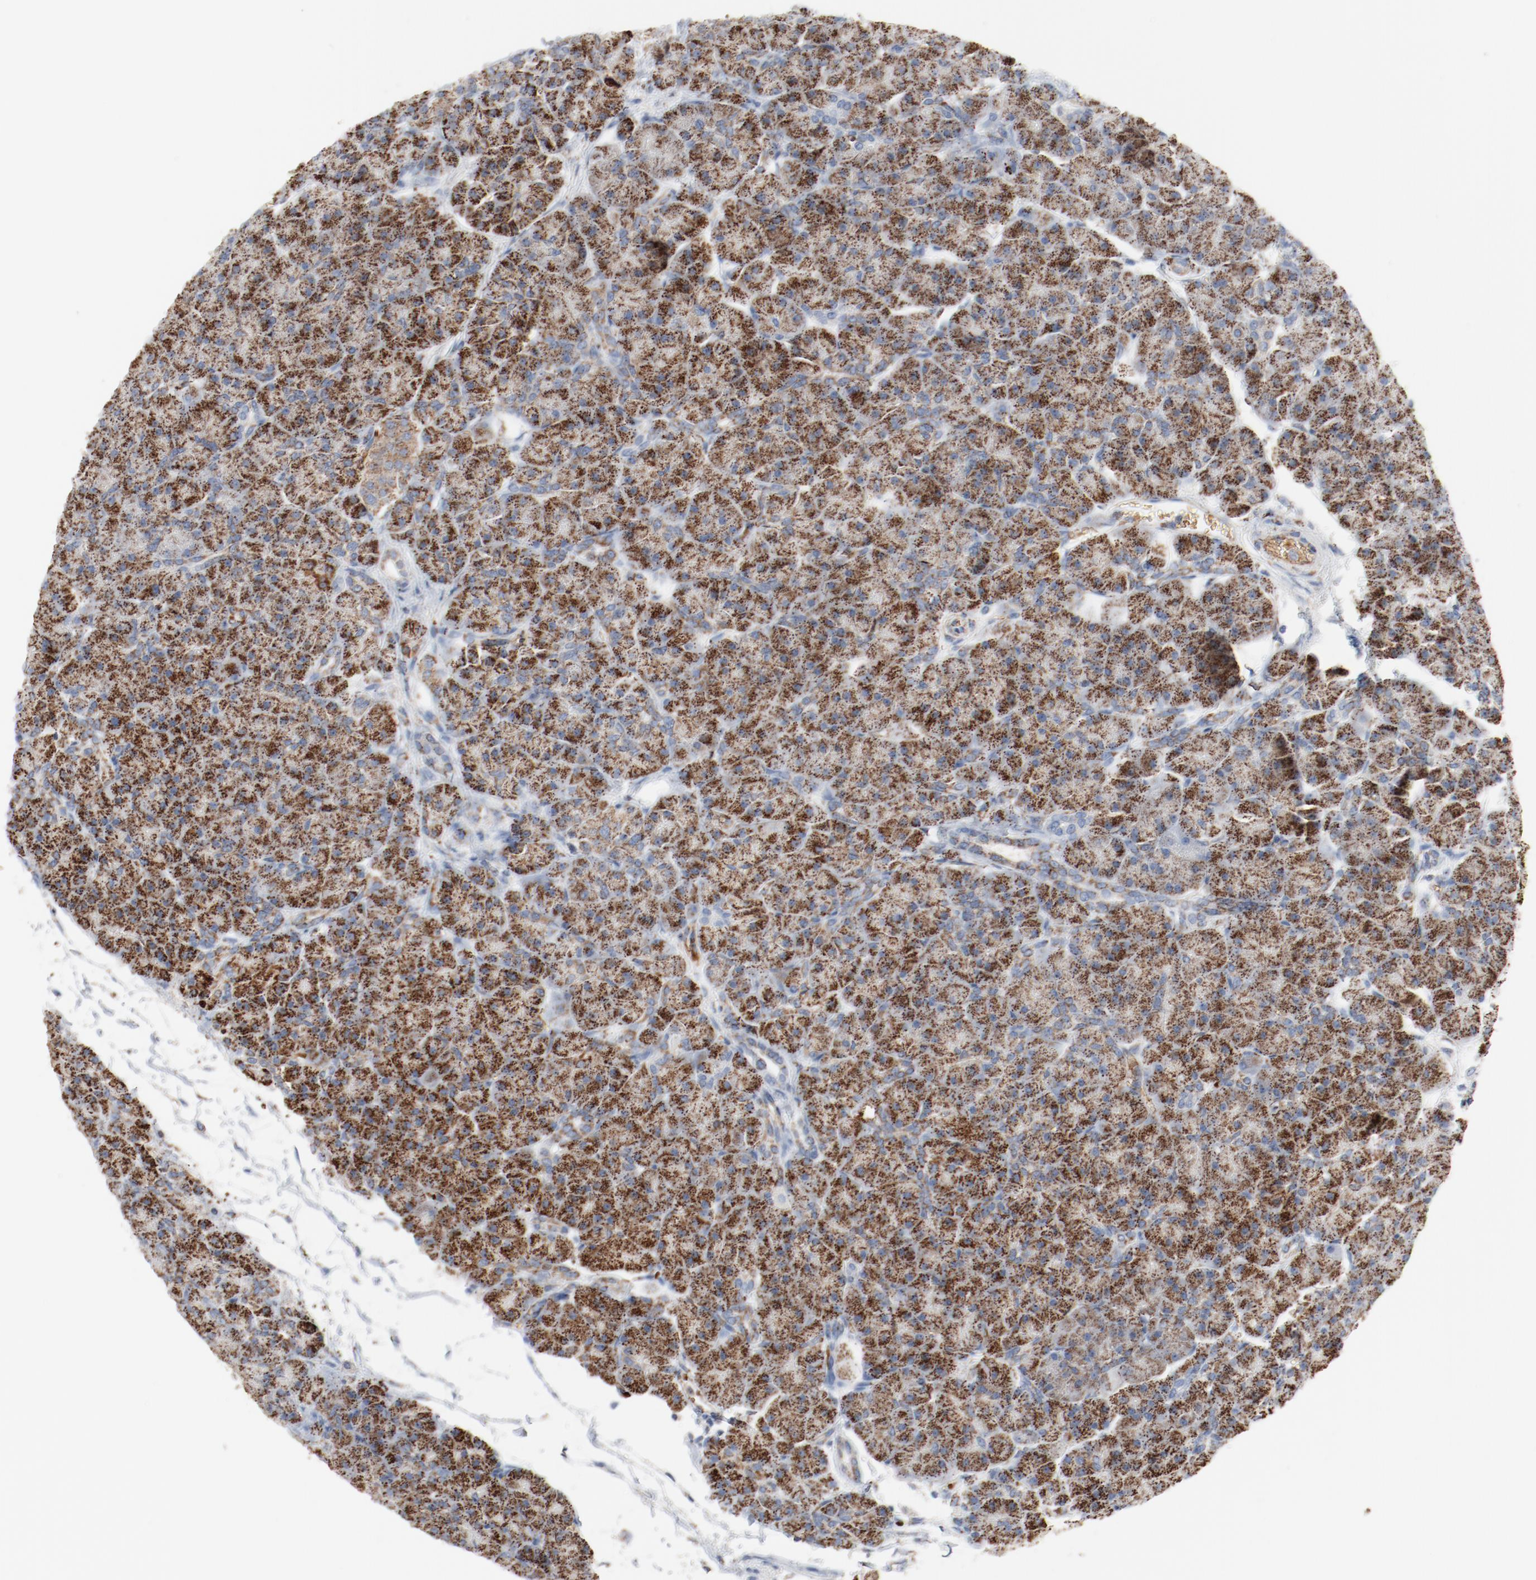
{"staining": {"intensity": "moderate", "quantity": ">75%", "location": "cytoplasmic/membranous"}, "tissue": "pancreas", "cell_type": "Exocrine glandular cells", "image_type": "normal", "snomed": [{"axis": "morphology", "description": "Normal tissue, NOS"}, {"axis": "topography", "description": "Pancreas"}], "caption": "Immunohistochemistry of benign human pancreas displays medium levels of moderate cytoplasmic/membranous staining in approximately >75% of exocrine glandular cells.", "gene": "NDUFB8", "patient": {"sex": "male", "age": 66}}